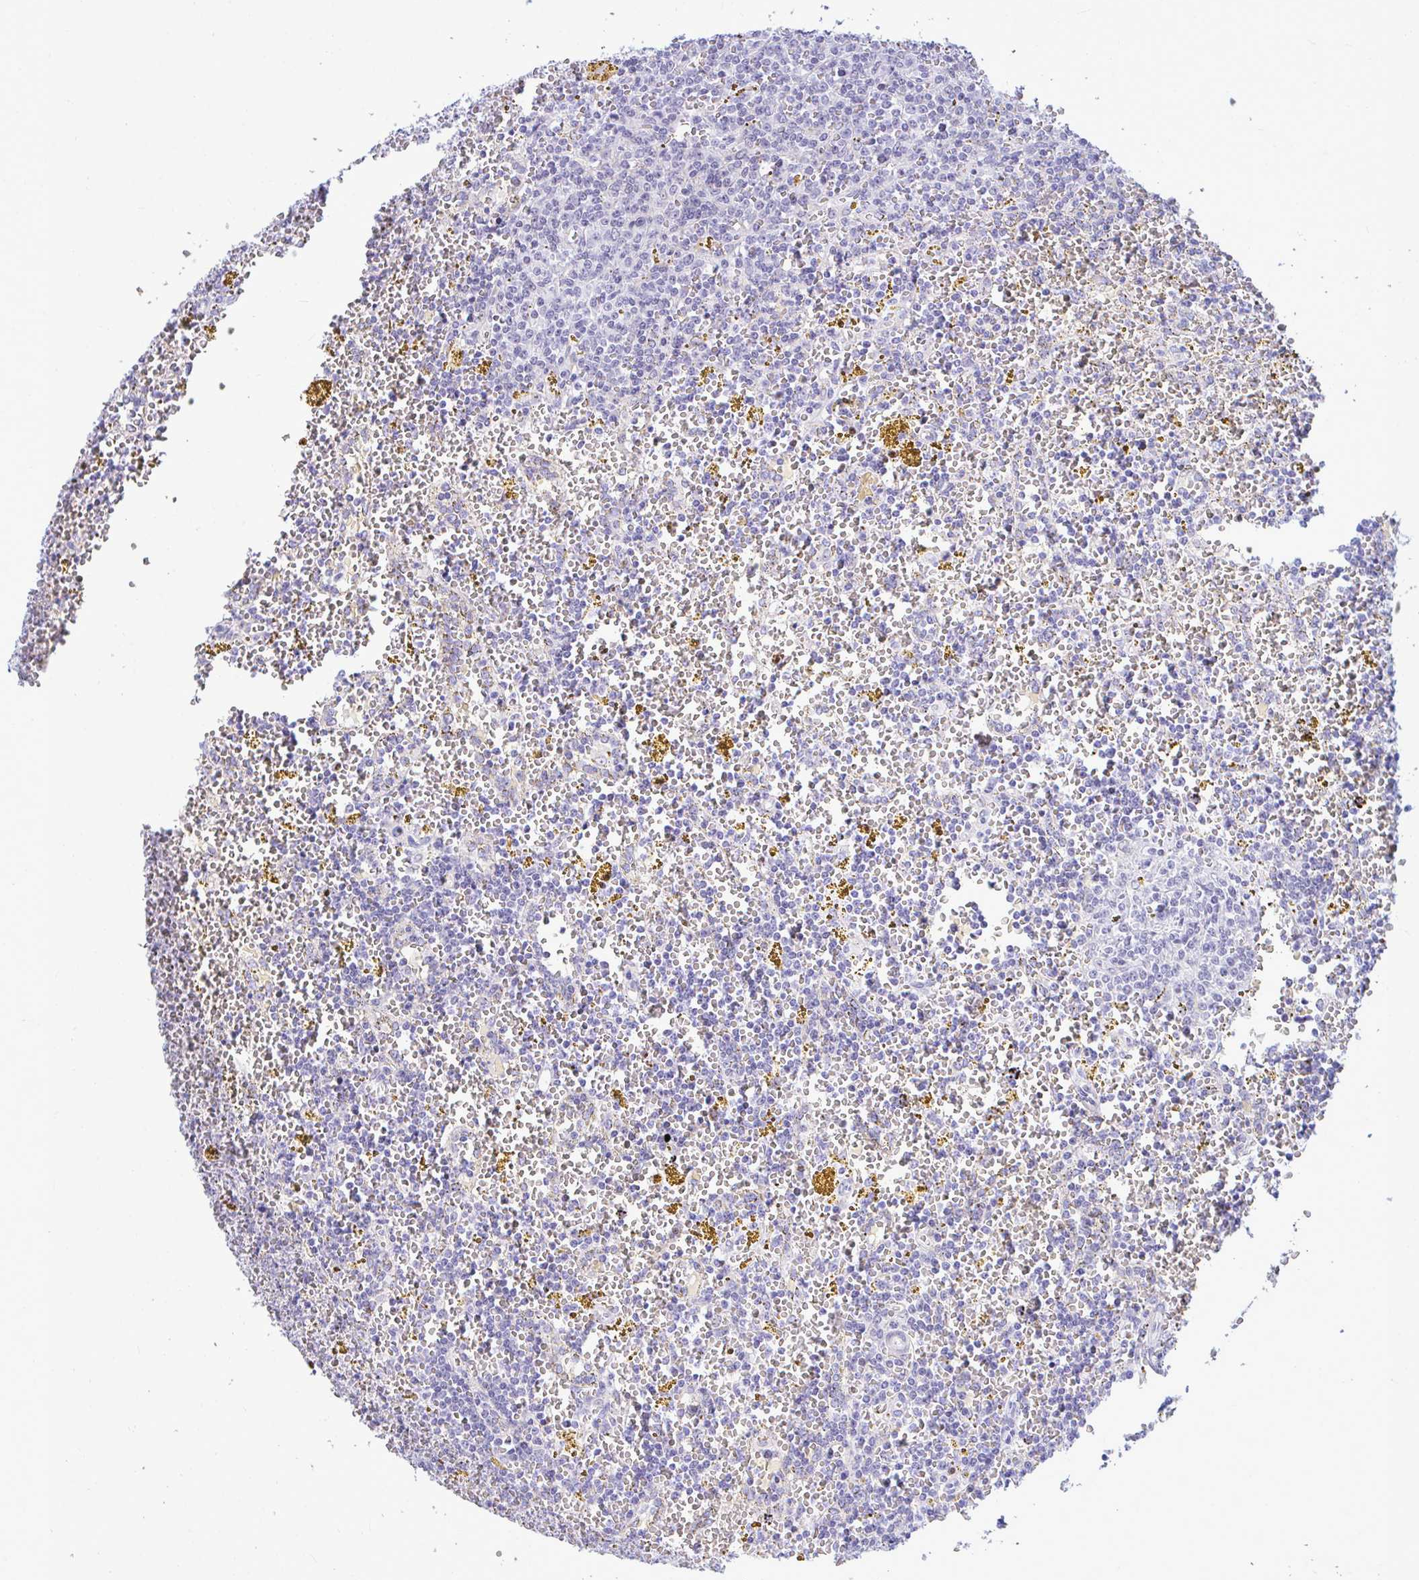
{"staining": {"intensity": "negative", "quantity": "none", "location": "none"}, "tissue": "lymphoma", "cell_type": "Tumor cells", "image_type": "cancer", "snomed": [{"axis": "morphology", "description": "Malignant lymphoma, non-Hodgkin's type, Low grade"}, {"axis": "topography", "description": "Spleen"}, {"axis": "topography", "description": "Lymph node"}], "caption": "A histopathology image of human low-grade malignant lymphoma, non-Hodgkin's type is negative for staining in tumor cells. (DAB immunohistochemistry visualized using brightfield microscopy, high magnification).", "gene": "SLC25A51", "patient": {"sex": "female", "age": 66}}